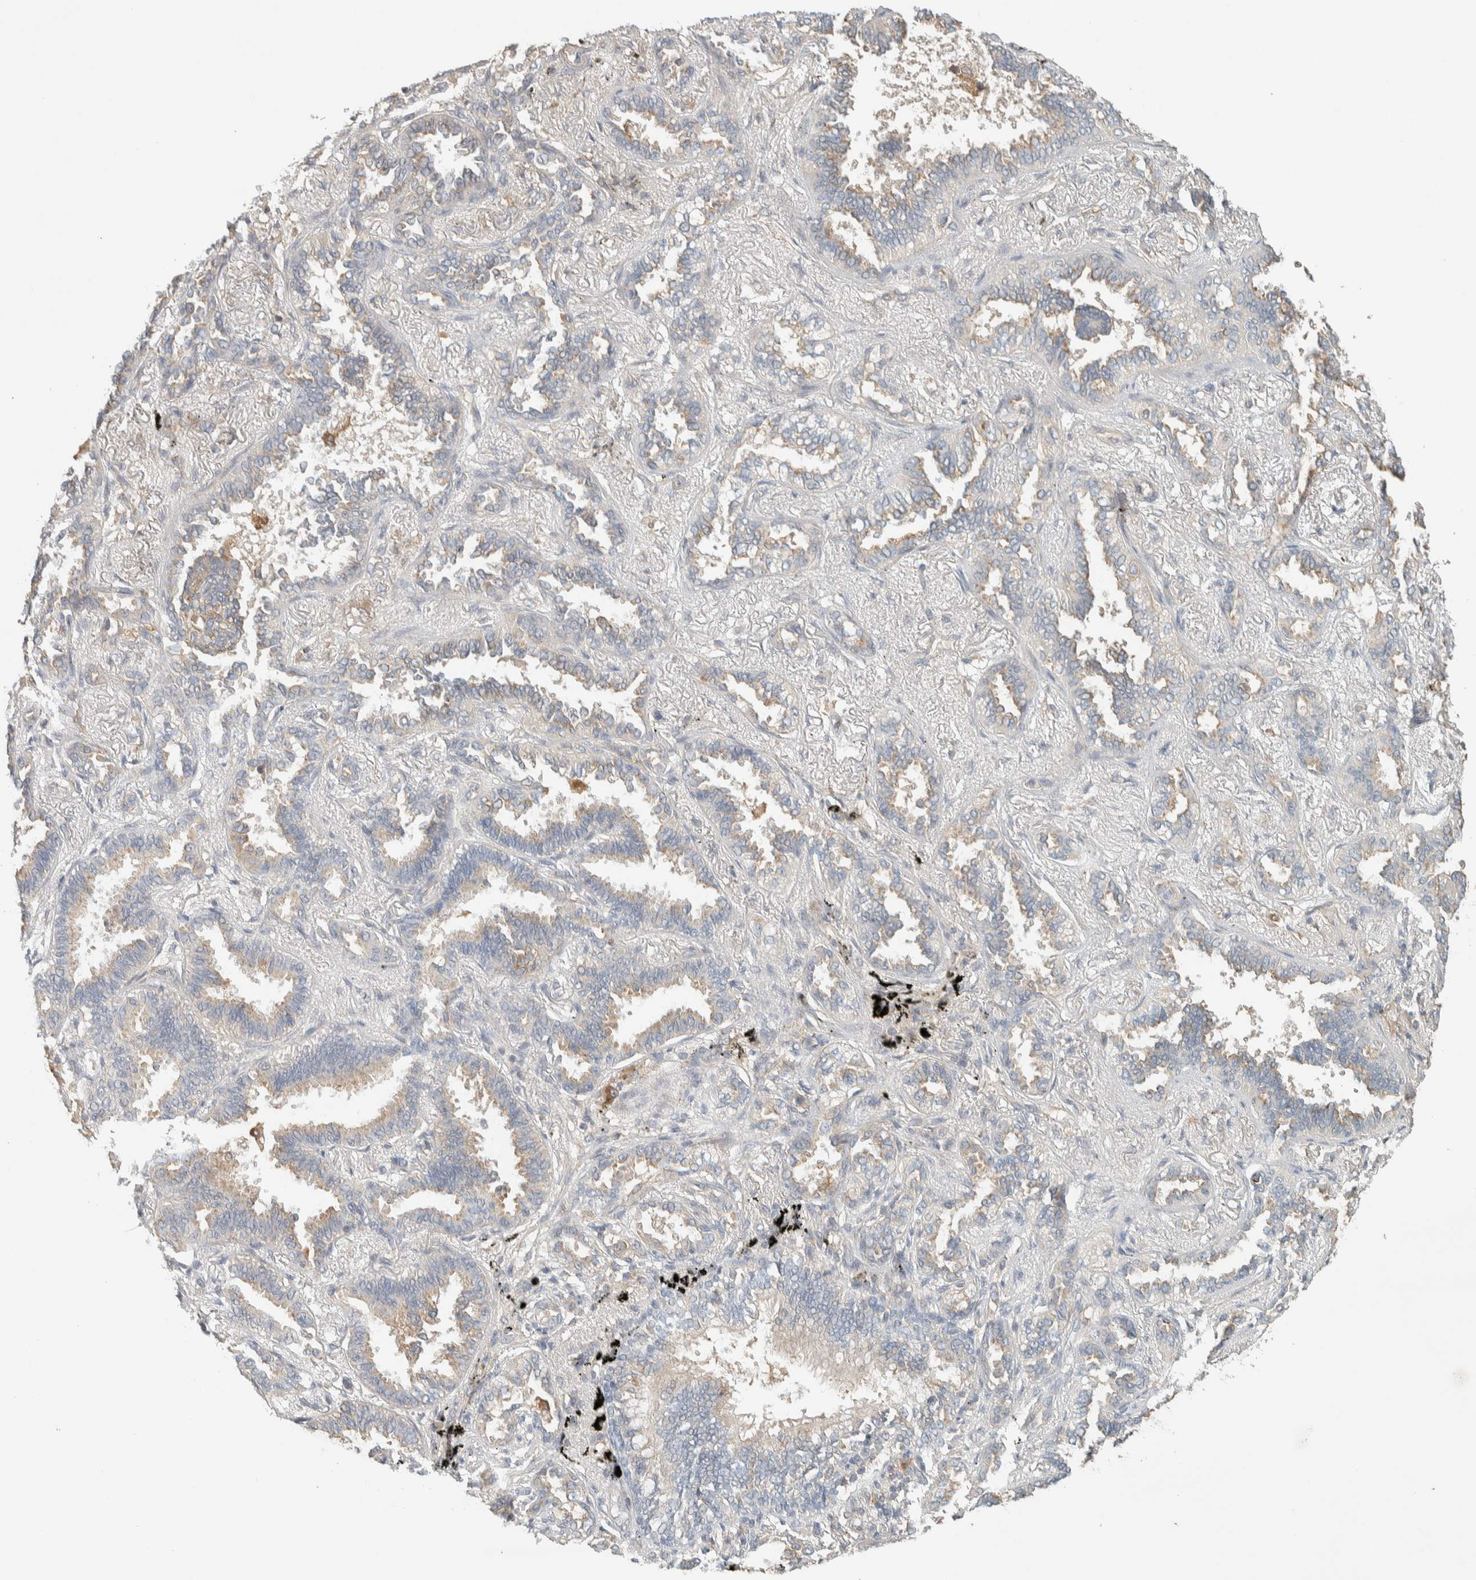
{"staining": {"intensity": "weak", "quantity": "25%-75%", "location": "cytoplasmic/membranous"}, "tissue": "lung cancer", "cell_type": "Tumor cells", "image_type": "cancer", "snomed": [{"axis": "morphology", "description": "Adenocarcinoma, NOS"}, {"axis": "topography", "description": "Lung"}], "caption": "Tumor cells display low levels of weak cytoplasmic/membranous expression in approximately 25%-75% of cells in human lung adenocarcinoma. The staining was performed using DAB (3,3'-diaminobenzidine), with brown indicating positive protein expression. Nuclei are stained blue with hematoxylin.", "gene": "RAB11FIP1", "patient": {"sex": "male", "age": 59}}